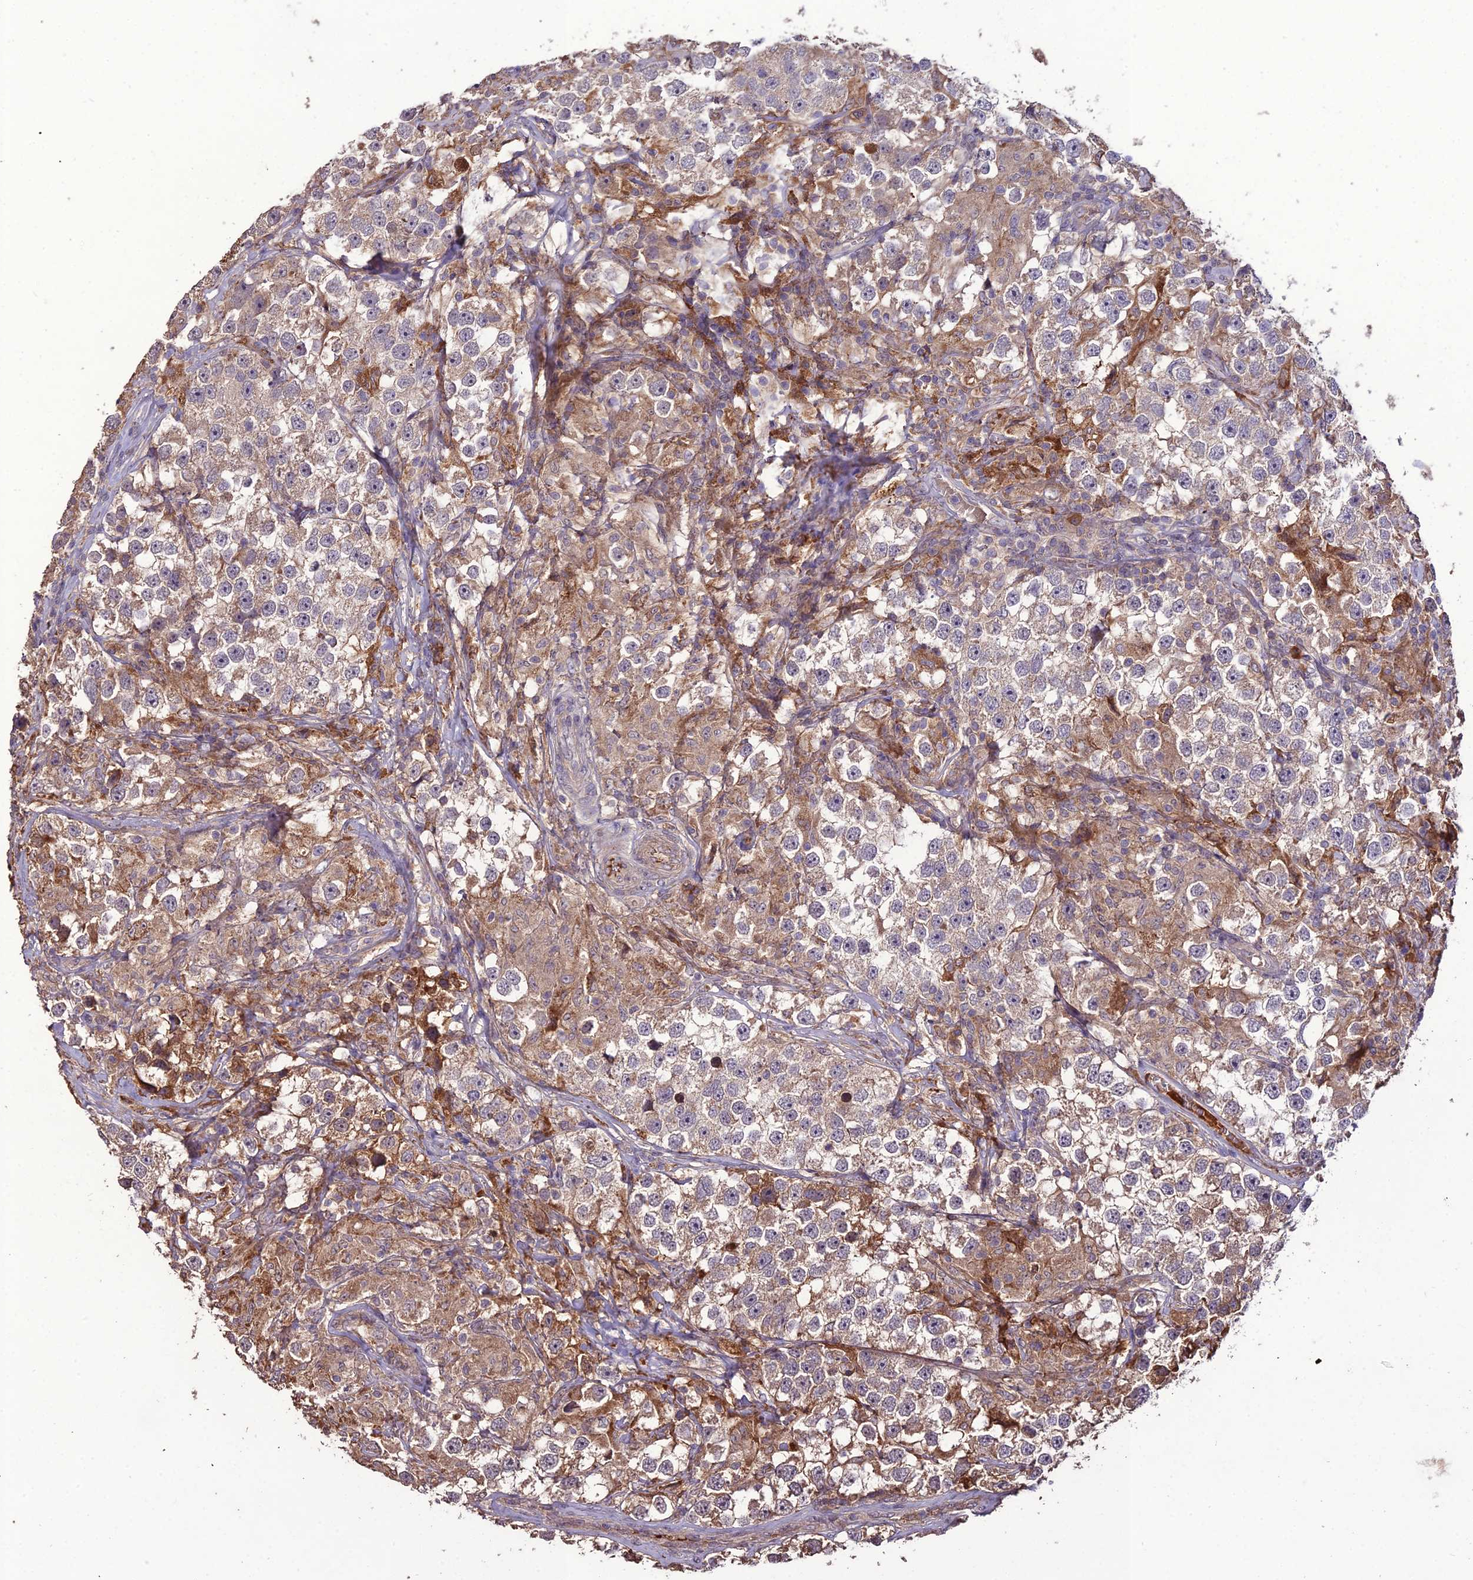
{"staining": {"intensity": "moderate", "quantity": "25%-75%", "location": "cytoplasmic/membranous"}, "tissue": "testis cancer", "cell_type": "Tumor cells", "image_type": "cancer", "snomed": [{"axis": "morphology", "description": "Seminoma, NOS"}, {"axis": "topography", "description": "Testis"}], "caption": "Human testis cancer (seminoma) stained with a protein marker exhibits moderate staining in tumor cells.", "gene": "KCTD16", "patient": {"sex": "male", "age": 46}}